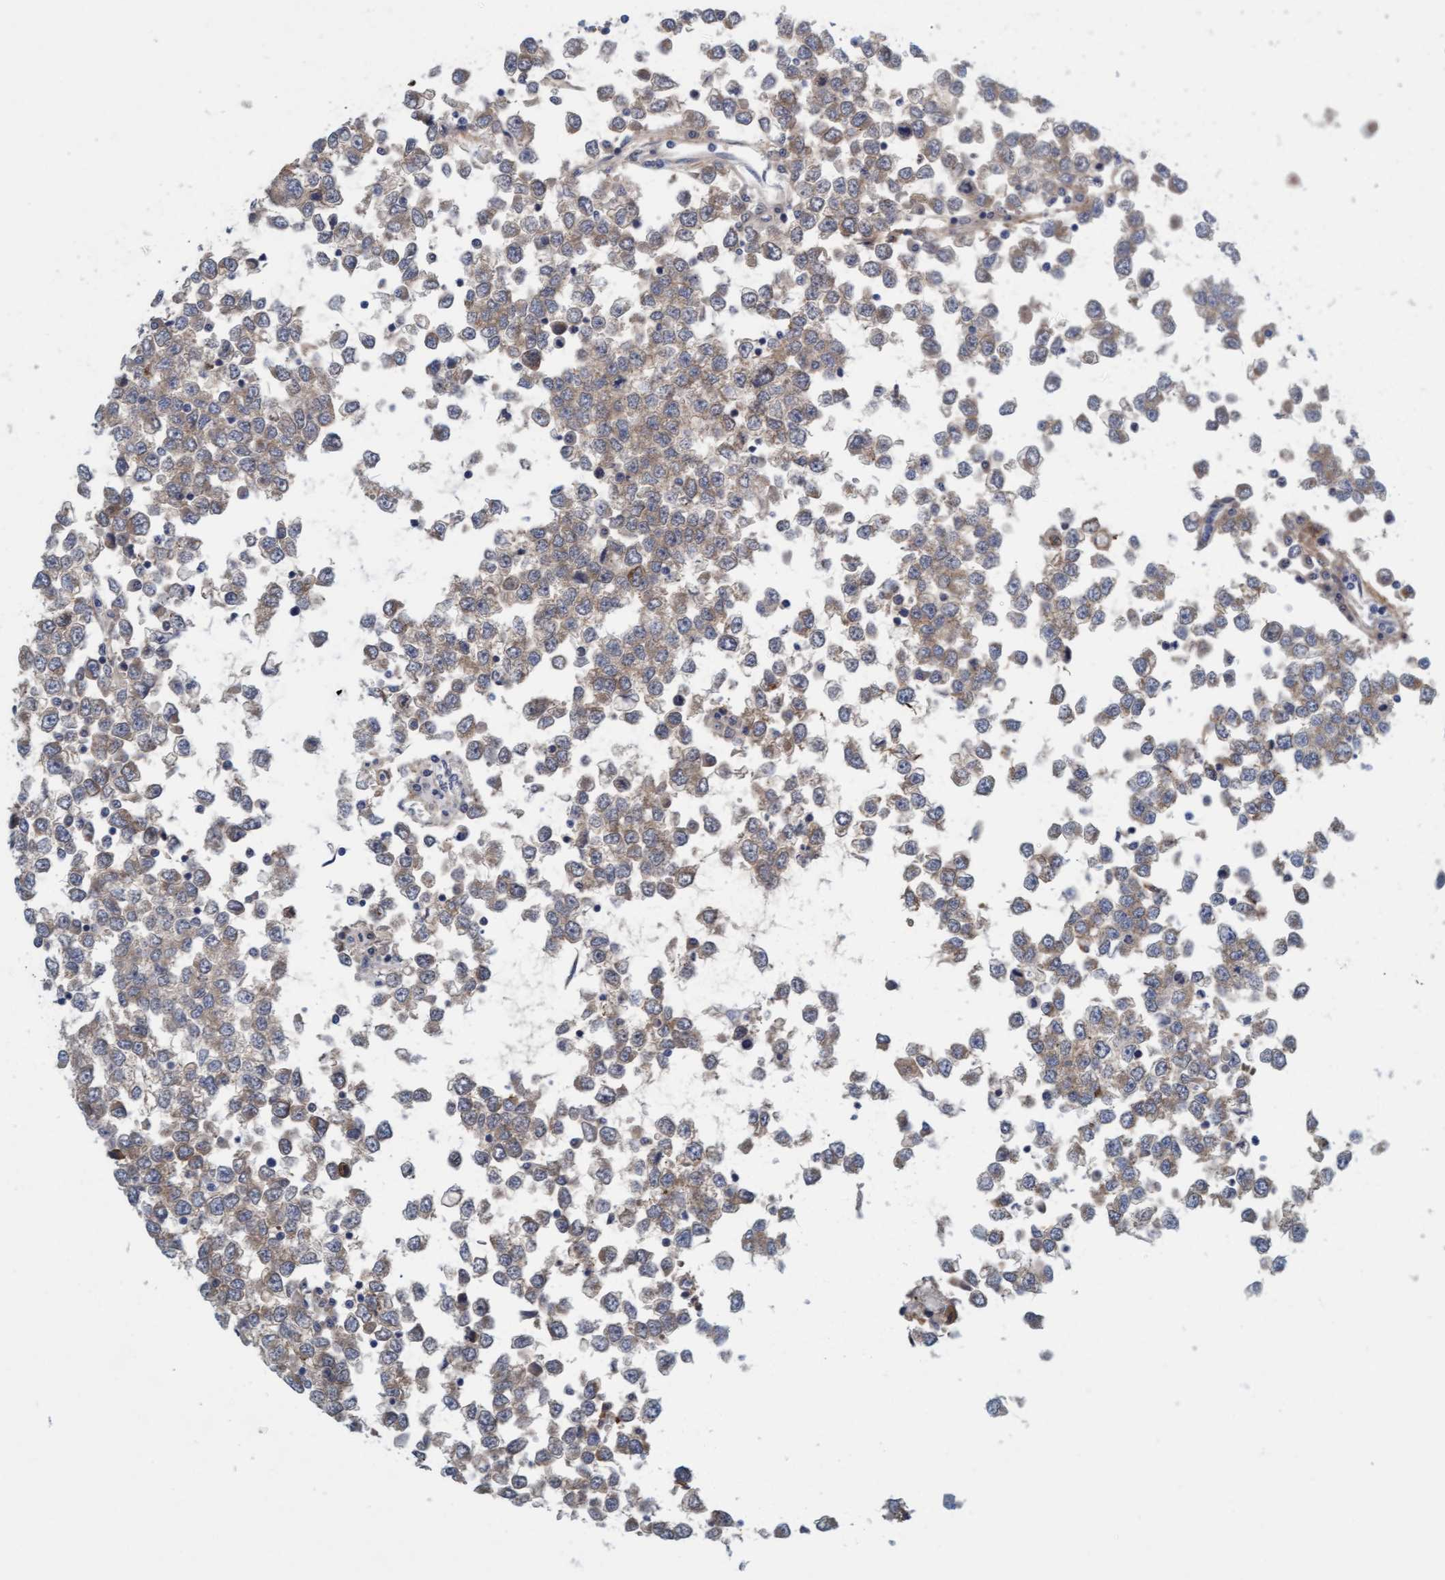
{"staining": {"intensity": "weak", "quantity": "25%-75%", "location": "cytoplasmic/membranous"}, "tissue": "testis cancer", "cell_type": "Tumor cells", "image_type": "cancer", "snomed": [{"axis": "morphology", "description": "Seminoma, NOS"}, {"axis": "topography", "description": "Testis"}], "caption": "Immunohistochemistry staining of testis seminoma, which displays low levels of weak cytoplasmic/membranous expression in about 25%-75% of tumor cells indicating weak cytoplasmic/membranous protein expression. The staining was performed using DAB (brown) for protein detection and nuclei were counterstained in hematoxylin (blue).", "gene": "TSTD2", "patient": {"sex": "male", "age": 65}}